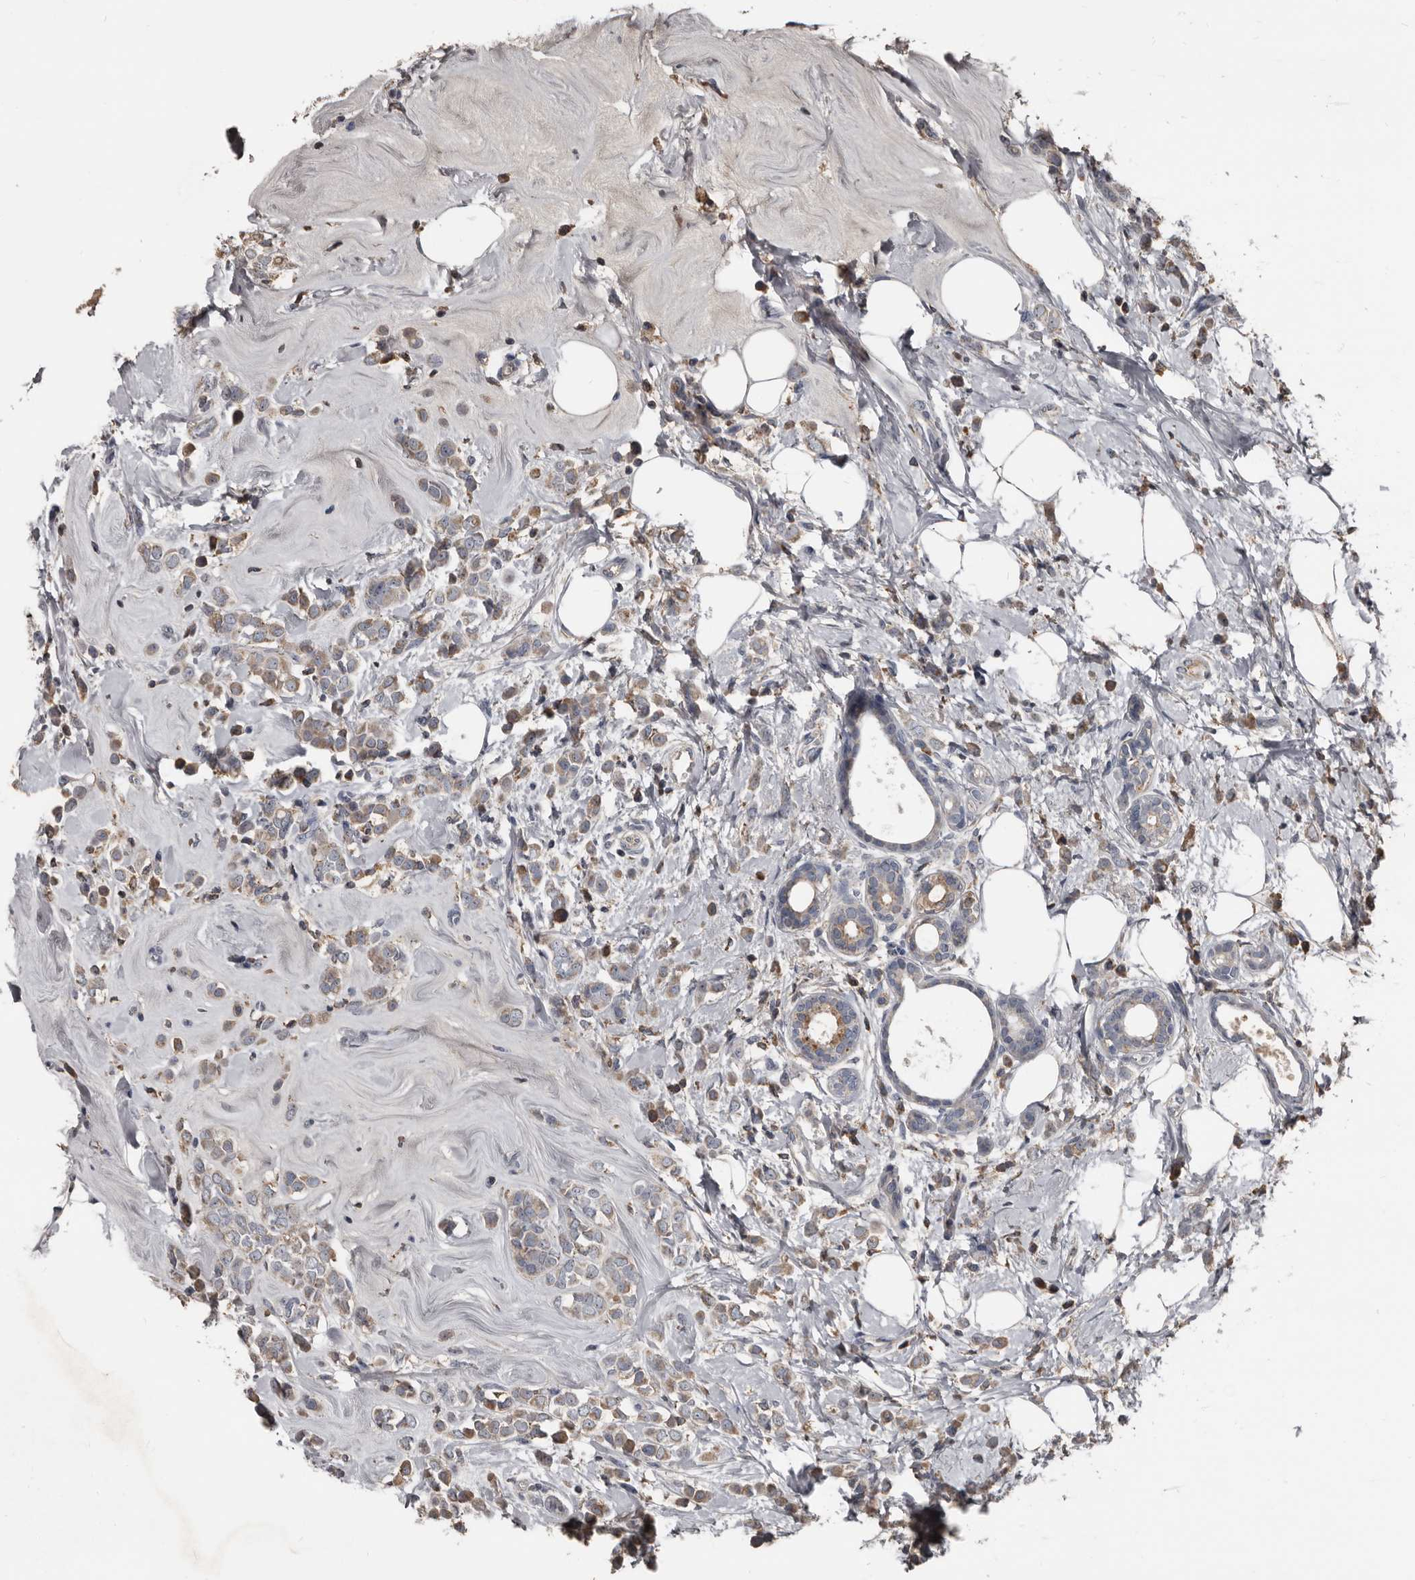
{"staining": {"intensity": "weak", "quantity": ">75%", "location": "cytoplasmic/membranous"}, "tissue": "breast cancer", "cell_type": "Tumor cells", "image_type": "cancer", "snomed": [{"axis": "morphology", "description": "Lobular carcinoma"}, {"axis": "topography", "description": "Breast"}], "caption": "Tumor cells reveal low levels of weak cytoplasmic/membranous positivity in approximately >75% of cells in breast cancer.", "gene": "GREB1", "patient": {"sex": "female", "age": 47}}